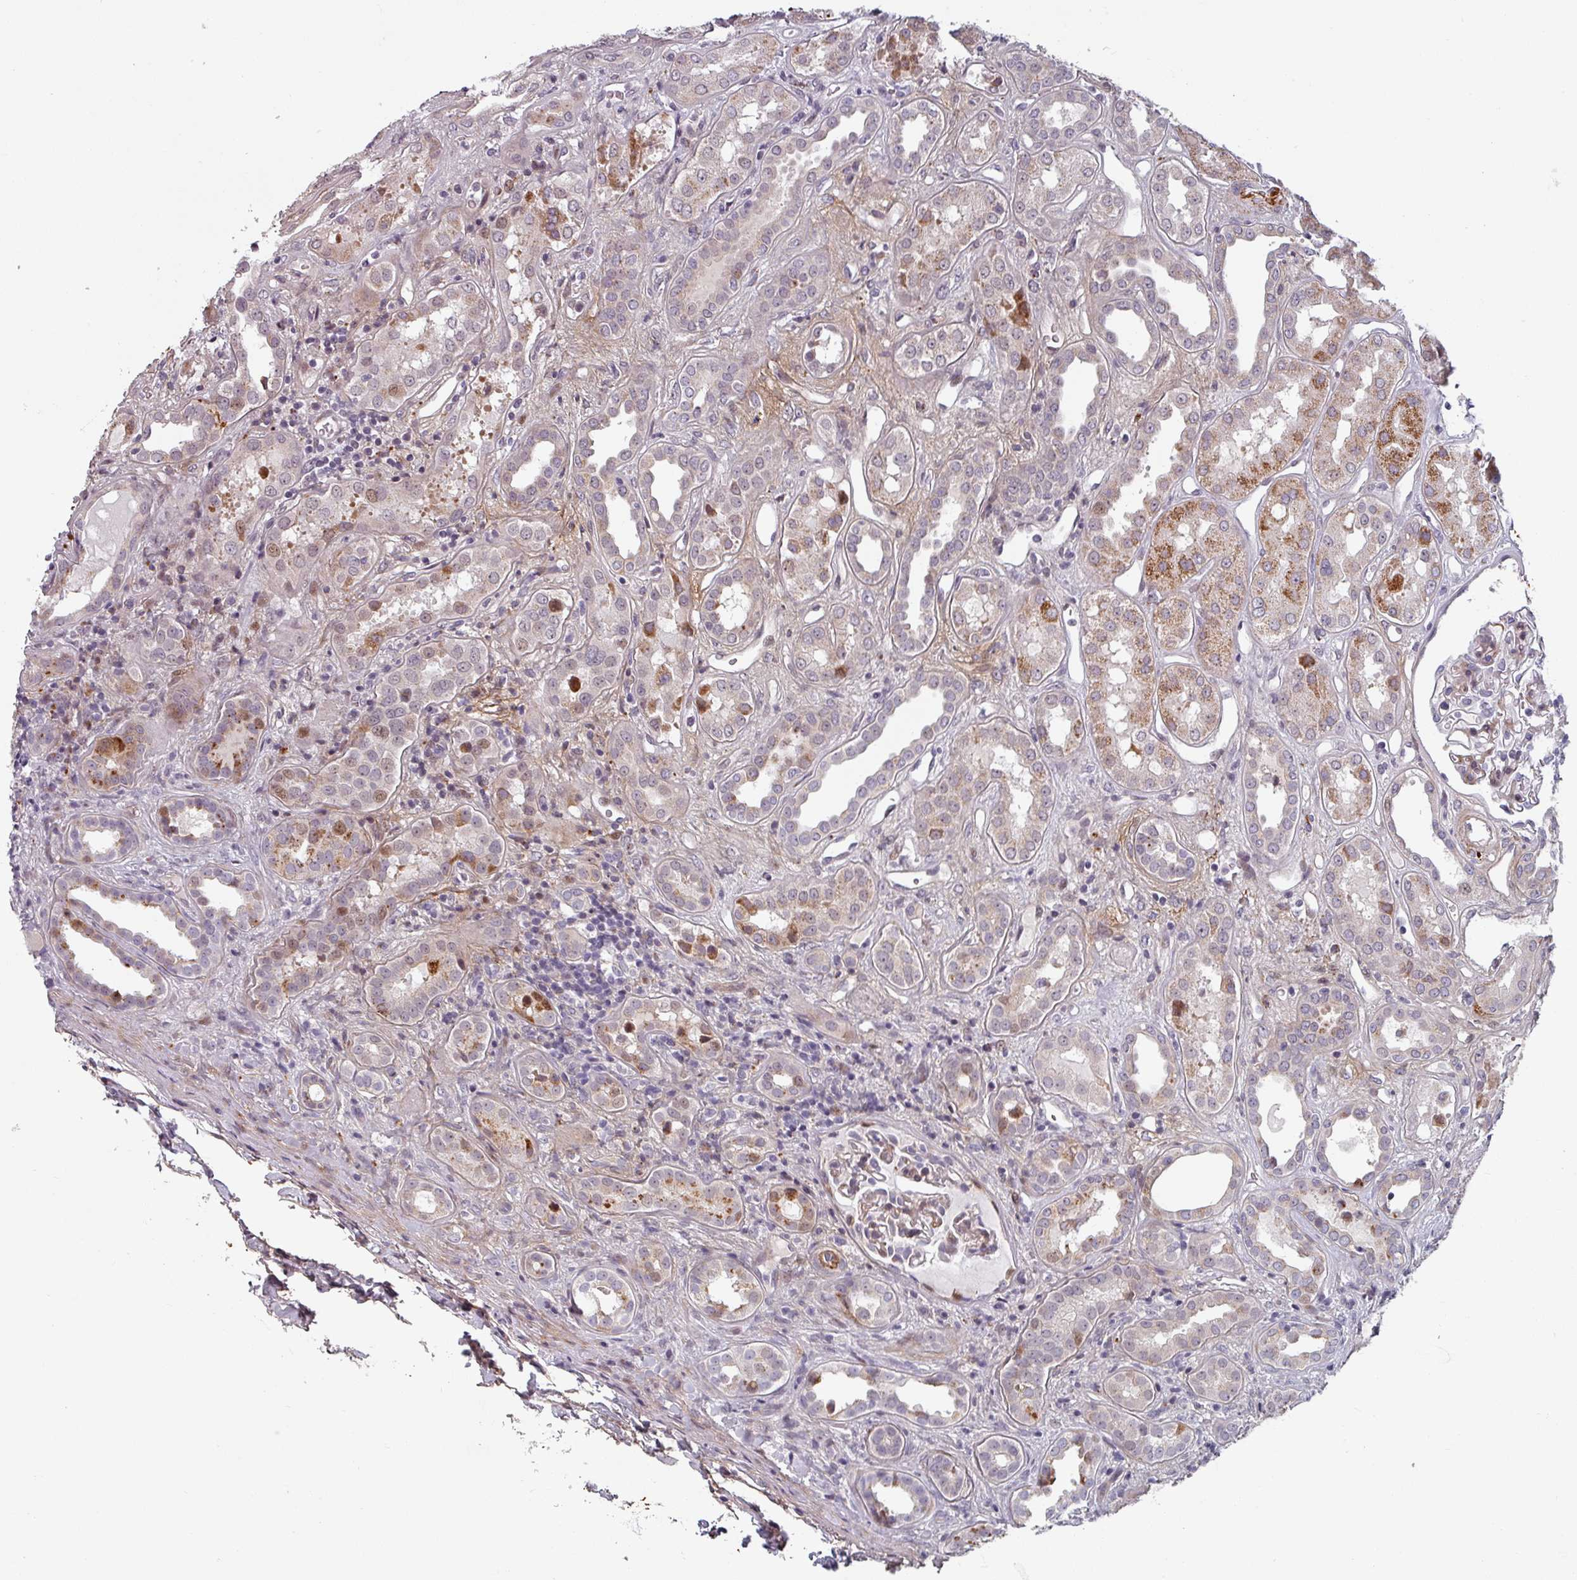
{"staining": {"intensity": "moderate", "quantity": "<25%", "location": "cytoplasmic/membranous"}, "tissue": "kidney", "cell_type": "Cells in glomeruli", "image_type": "normal", "snomed": [{"axis": "morphology", "description": "Normal tissue, NOS"}, {"axis": "topography", "description": "Kidney"}], "caption": "Immunohistochemistry of unremarkable human kidney demonstrates low levels of moderate cytoplasmic/membranous staining in approximately <25% of cells in glomeruli. (brown staining indicates protein expression, while blue staining denotes nuclei).", "gene": "CYB5RL", "patient": {"sex": "male", "age": 59}}